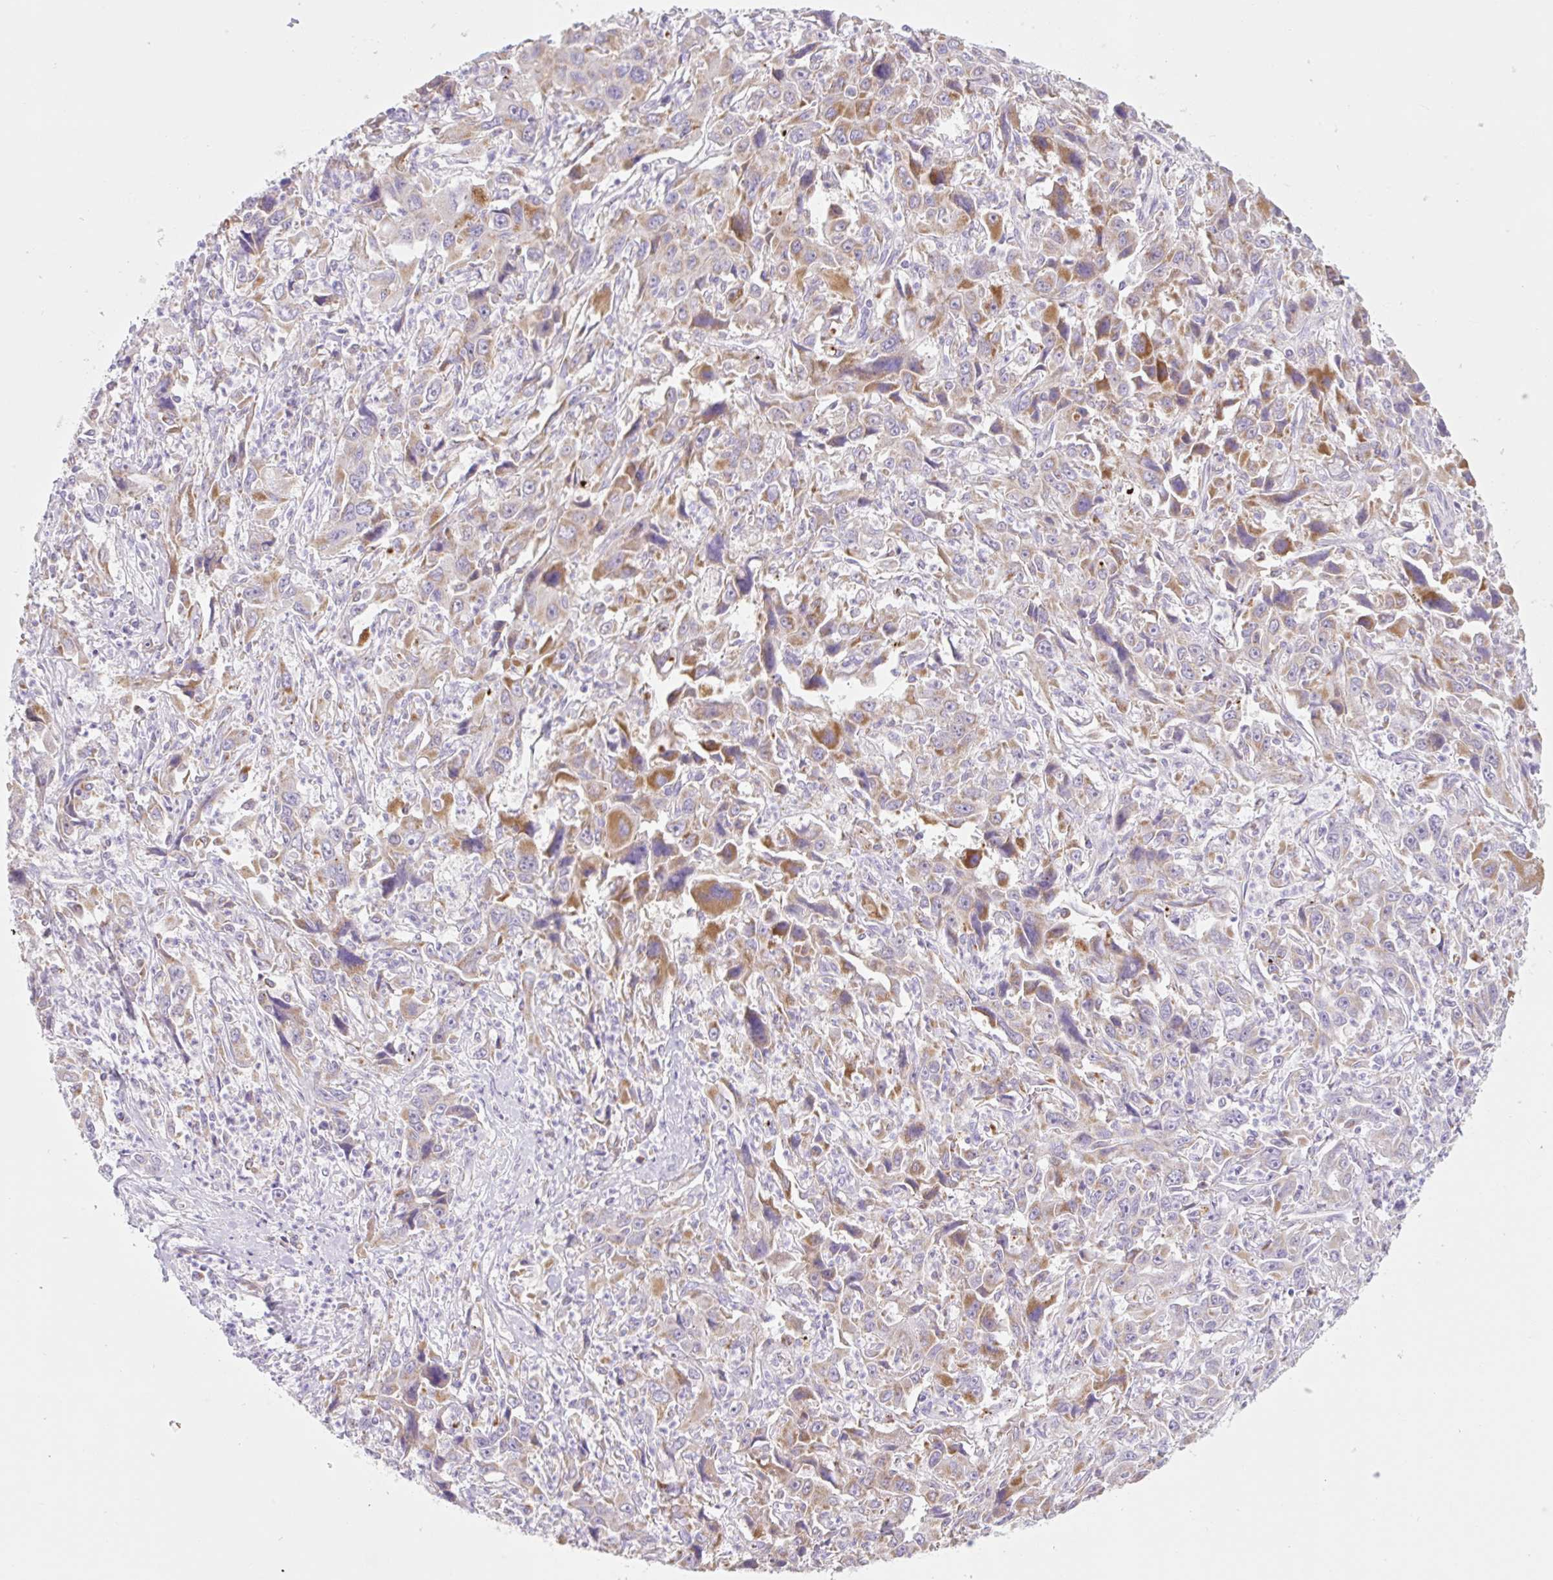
{"staining": {"intensity": "moderate", "quantity": "25%-75%", "location": "cytoplasmic/membranous"}, "tissue": "liver cancer", "cell_type": "Tumor cells", "image_type": "cancer", "snomed": [{"axis": "morphology", "description": "Carcinoma, Hepatocellular, NOS"}, {"axis": "topography", "description": "Liver"}], "caption": "Tumor cells display medium levels of moderate cytoplasmic/membranous staining in about 25%-75% of cells in human hepatocellular carcinoma (liver).", "gene": "CLEC3A", "patient": {"sex": "male", "age": 63}}